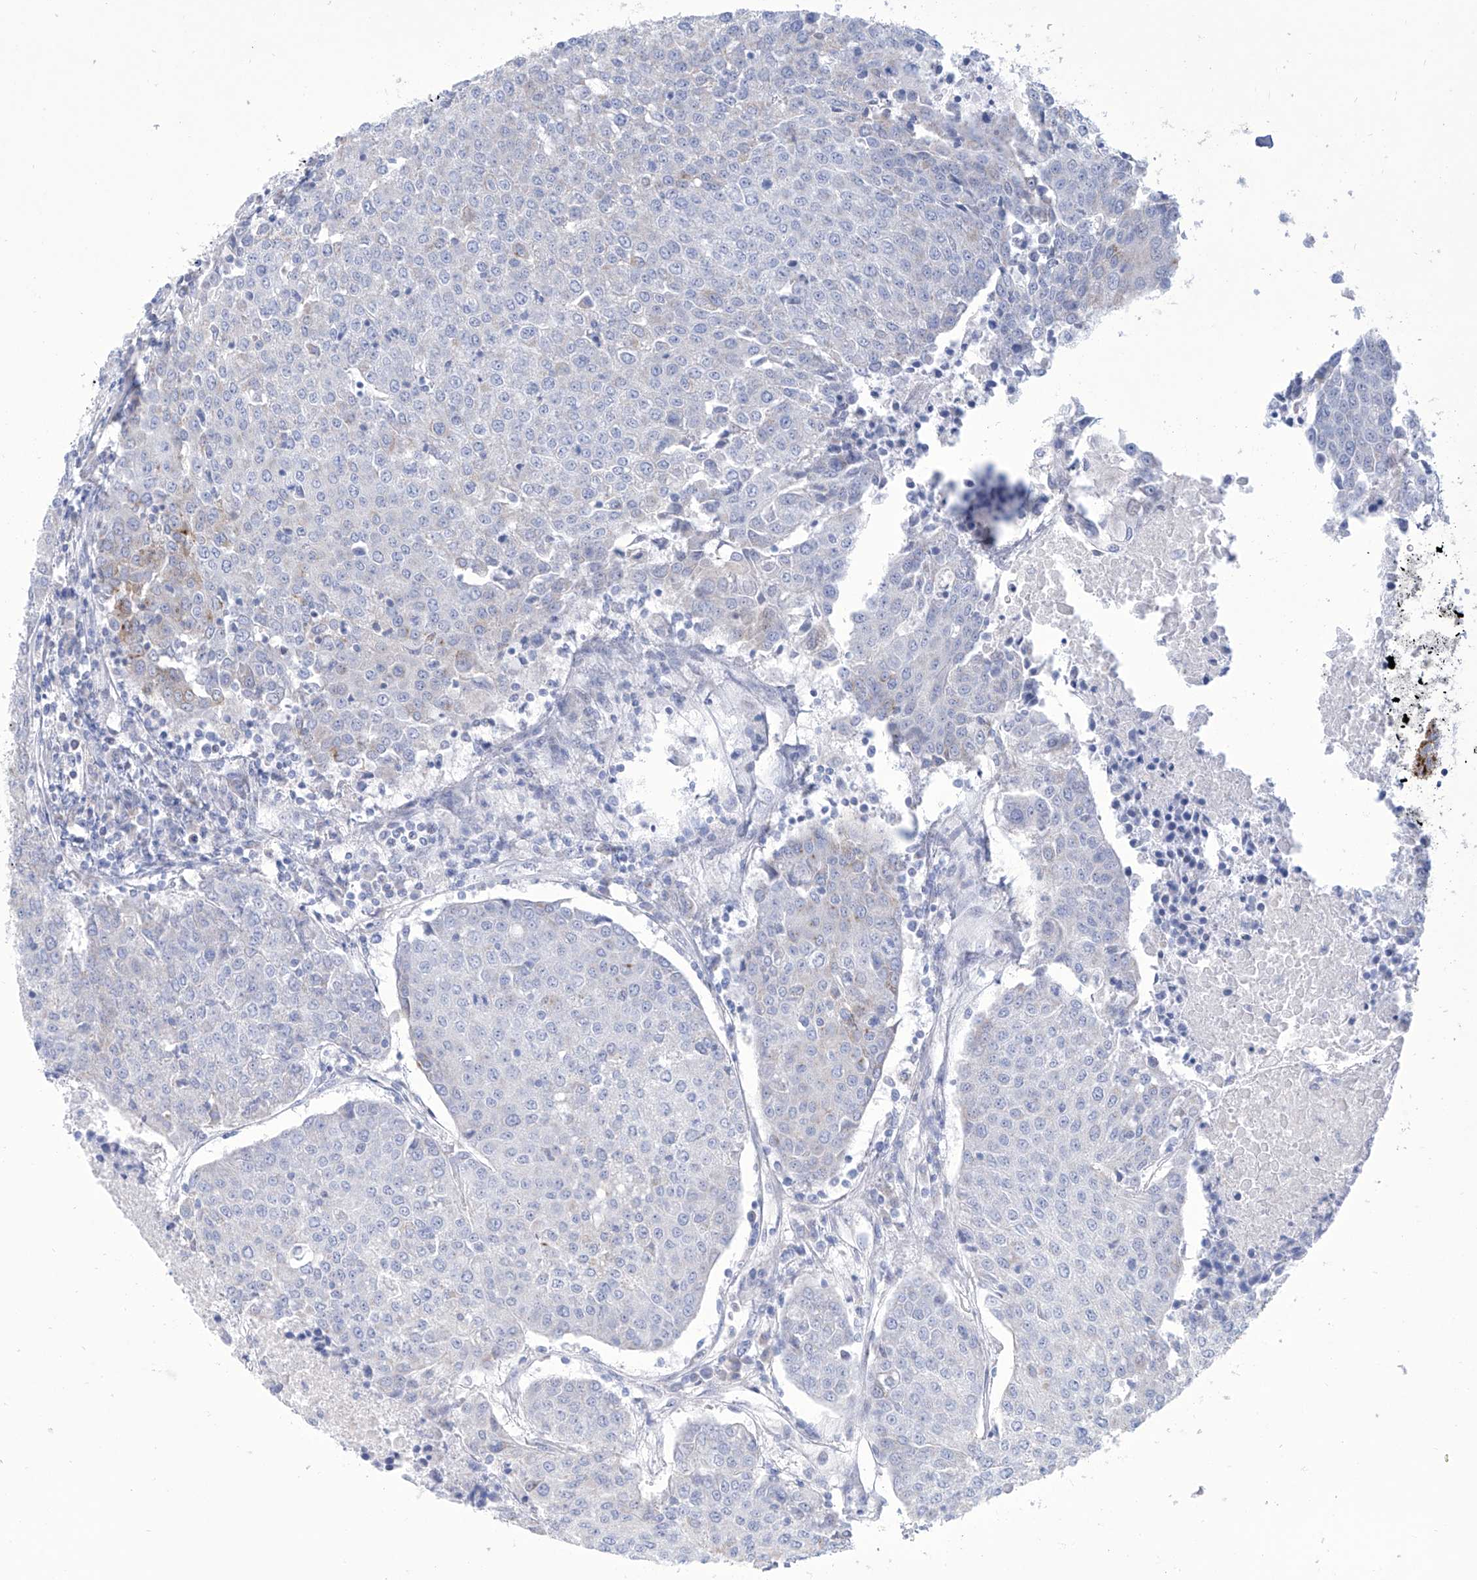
{"staining": {"intensity": "negative", "quantity": "none", "location": "none"}, "tissue": "urothelial cancer", "cell_type": "Tumor cells", "image_type": "cancer", "snomed": [{"axis": "morphology", "description": "Urothelial carcinoma, High grade"}, {"axis": "topography", "description": "Urinary bladder"}], "caption": "The photomicrograph exhibits no staining of tumor cells in urothelial cancer.", "gene": "ALDH6A1", "patient": {"sex": "female", "age": 85}}